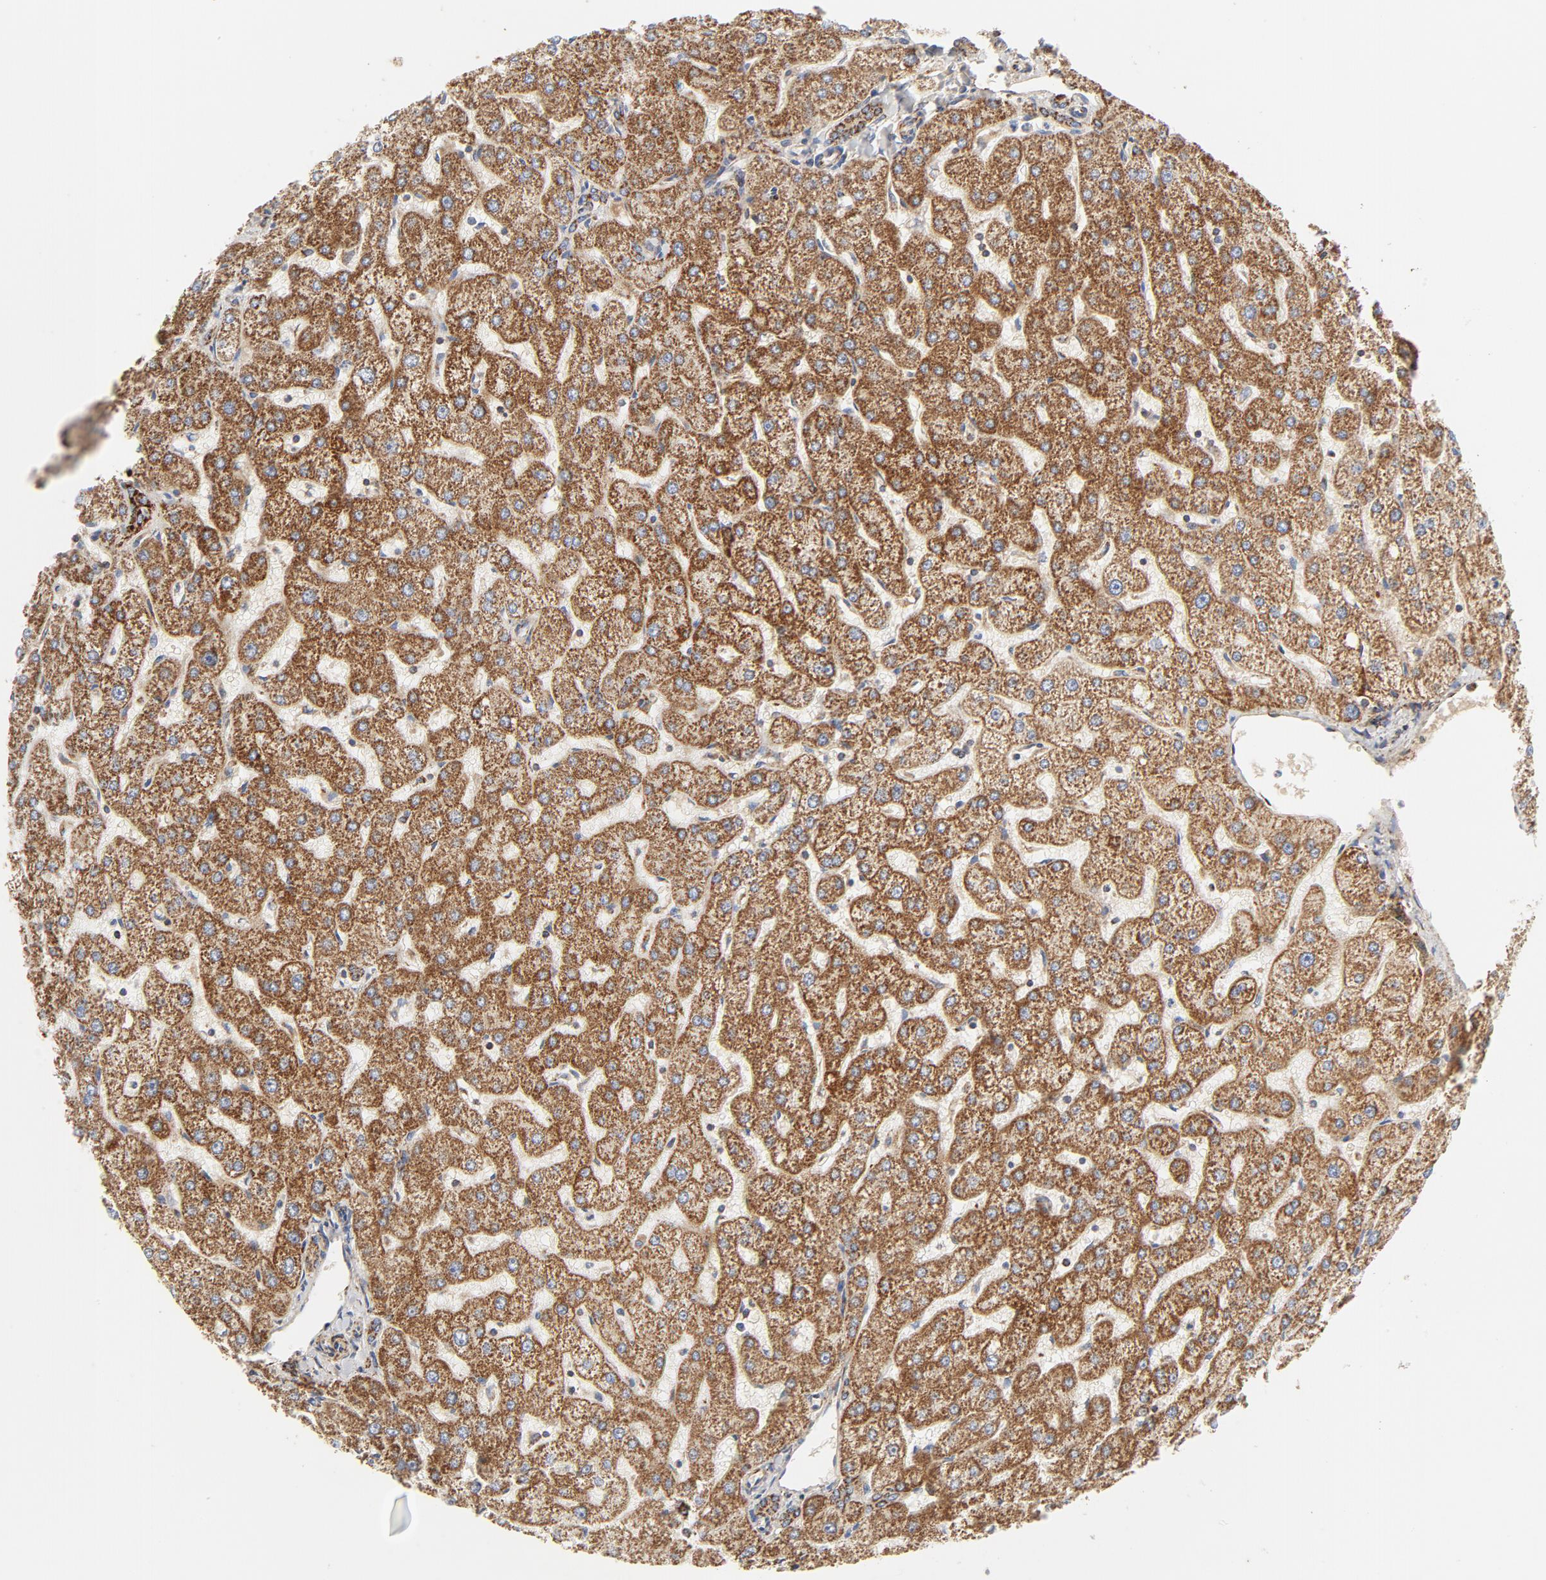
{"staining": {"intensity": "strong", "quantity": ">75%", "location": "cytoplasmic/membranous"}, "tissue": "liver", "cell_type": "Cholangiocytes", "image_type": "normal", "snomed": [{"axis": "morphology", "description": "Normal tissue, NOS"}, {"axis": "topography", "description": "Liver"}], "caption": "A micrograph of liver stained for a protein reveals strong cytoplasmic/membranous brown staining in cholangiocytes. (Stains: DAB (3,3'-diaminobenzidine) in brown, nuclei in blue, Microscopy: brightfield microscopy at high magnification).", "gene": "PCNX4", "patient": {"sex": "male", "age": 67}}